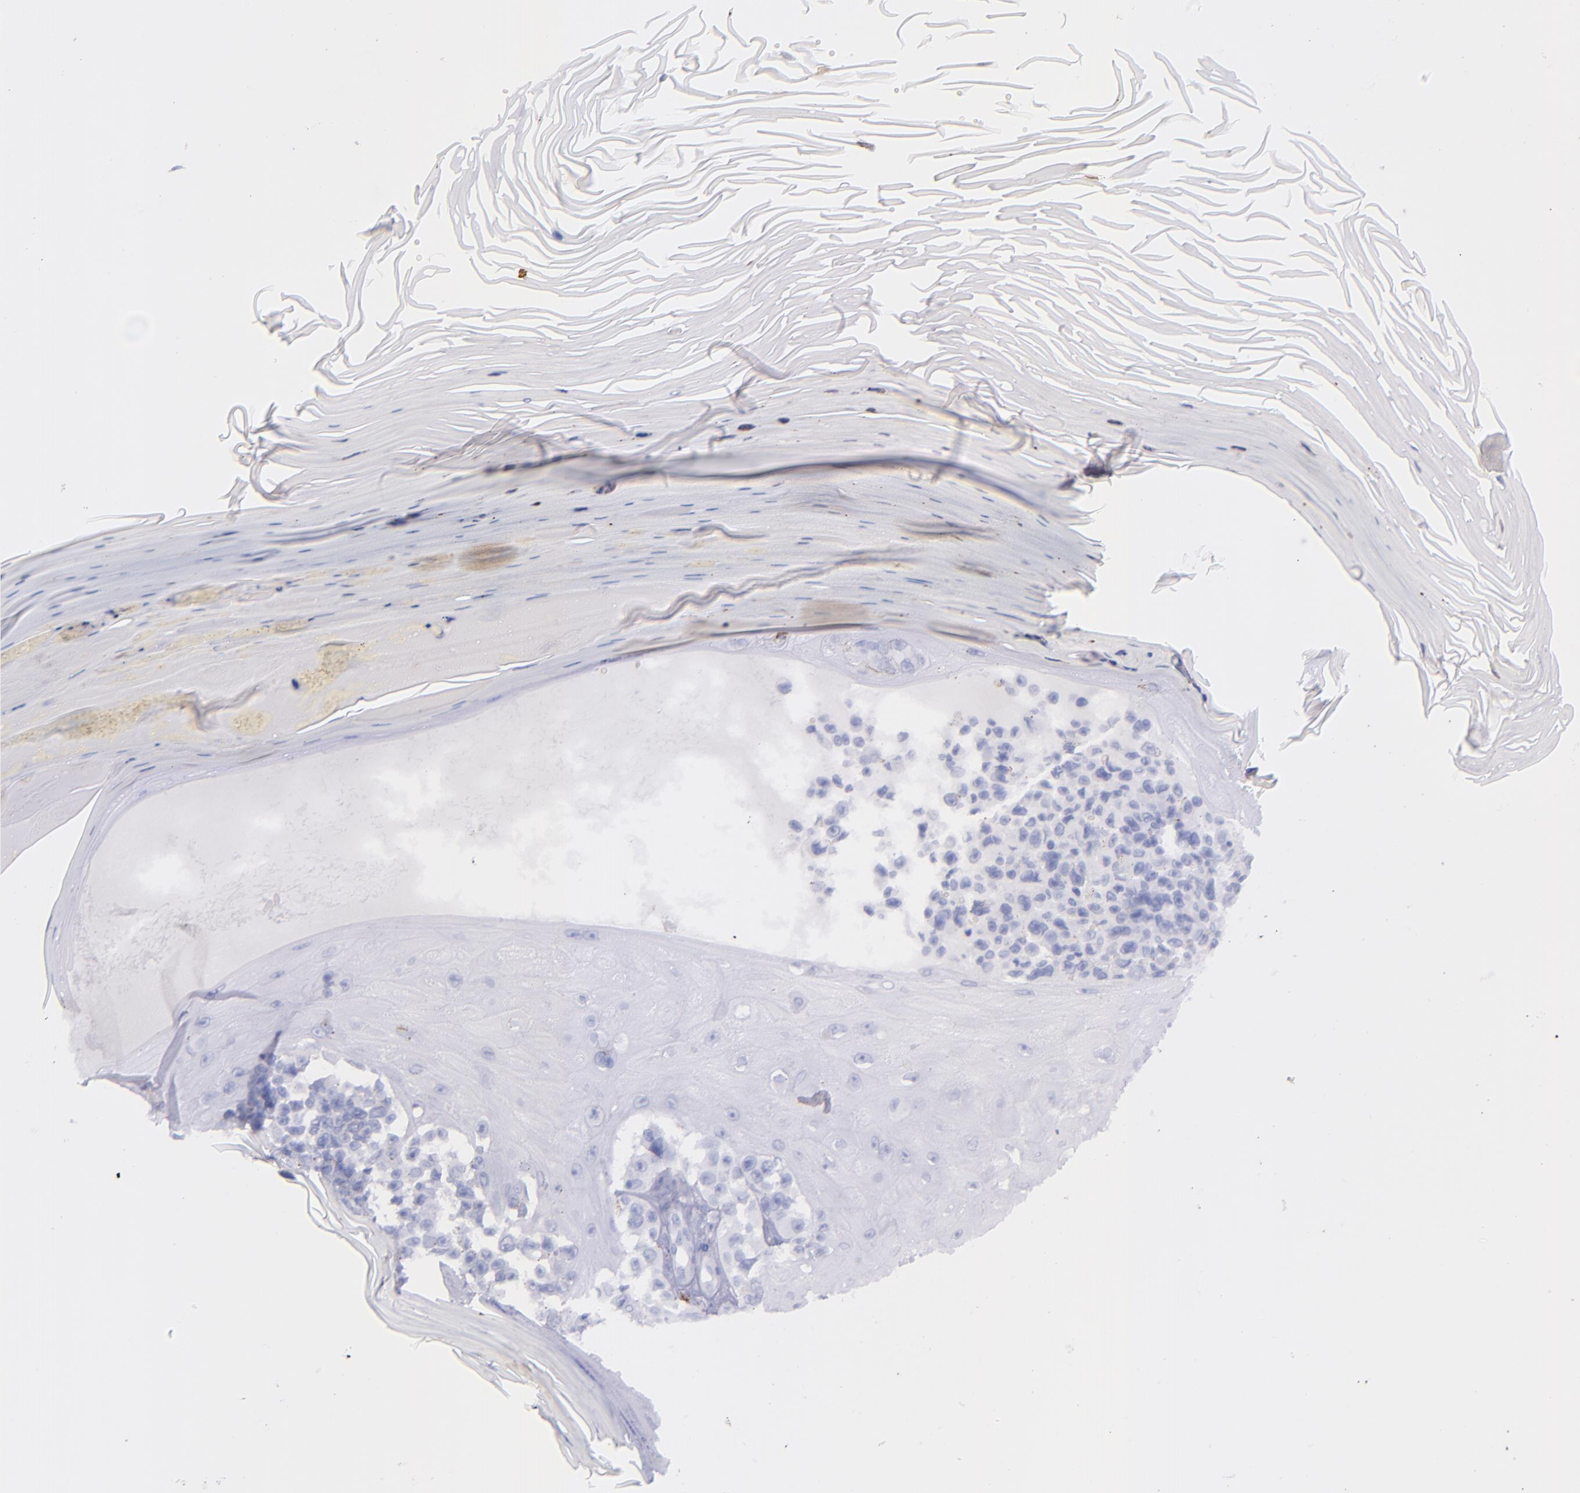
{"staining": {"intensity": "negative", "quantity": "none", "location": "none"}, "tissue": "melanoma", "cell_type": "Tumor cells", "image_type": "cancer", "snomed": [{"axis": "morphology", "description": "Malignant melanoma, NOS"}, {"axis": "topography", "description": "Skin"}], "caption": "Immunohistochemistry (IHC) micrograph of neoplastic tissue: malignant melanoma stained with DAB (3,3'-diaminobenzidine) shows no significant protein staining in tumor cells.", "gene": "SFTPA2", "patient": {"sex": "female", "age": 82}}